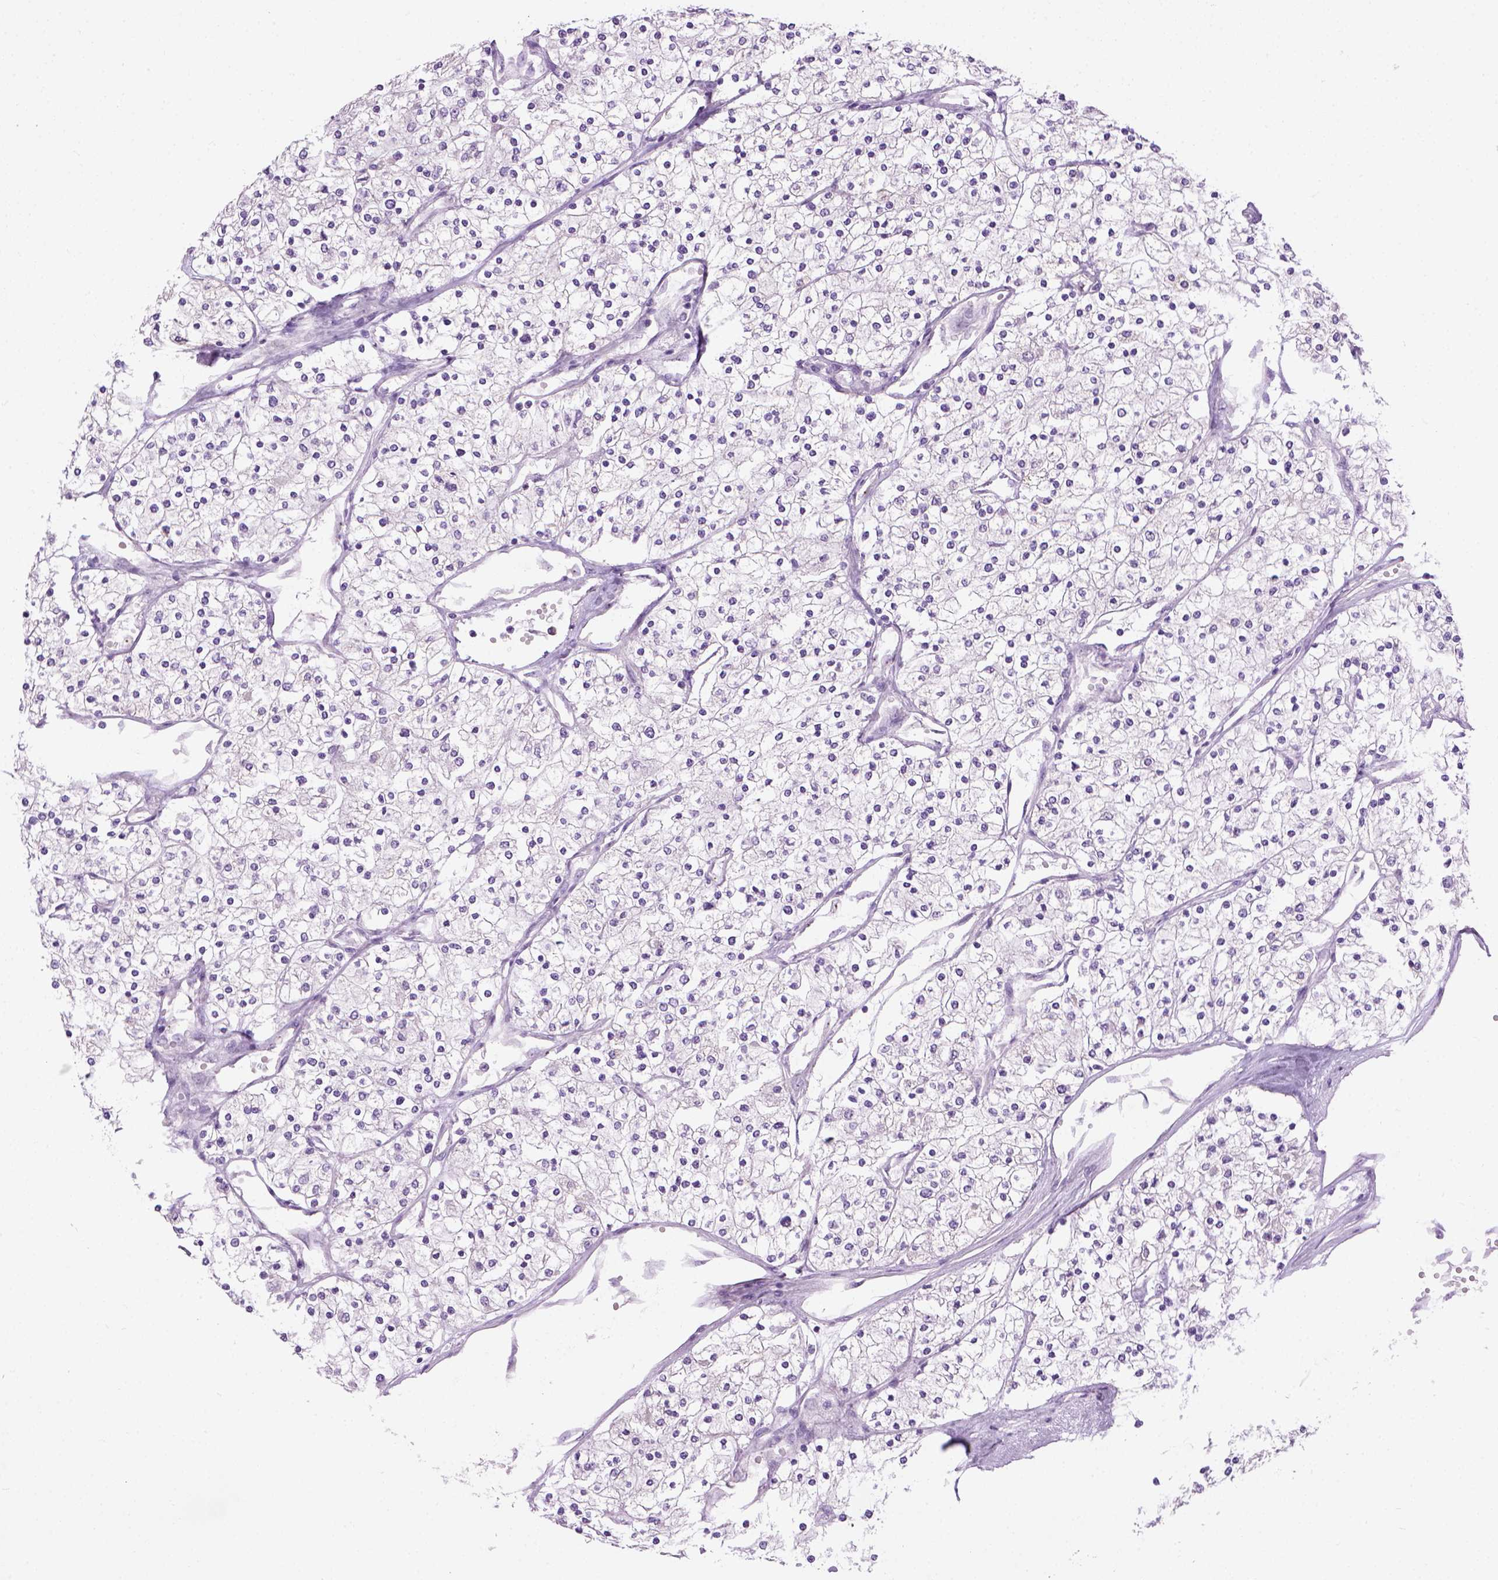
{"staining": {"intensity": "negative", "quantity": "none", "location": "none"}, "tissue": "renal cancer", "cell_type": "Tumor cells", "image_type": "cancer", "snomed": [{"axis": "morphology", "description": "Adenocarcinoma, NOS"}, {"axis": "topography", "description": "Kidney"}], "caption": "Immunohistochemistry photomicrograph of human renal cancer (adenocarcinoma) stained for a protein (brown), which displays no positivity in tumor cells.", "gene": "UTP4", "patient": {"sex": "male", "age": 80}}